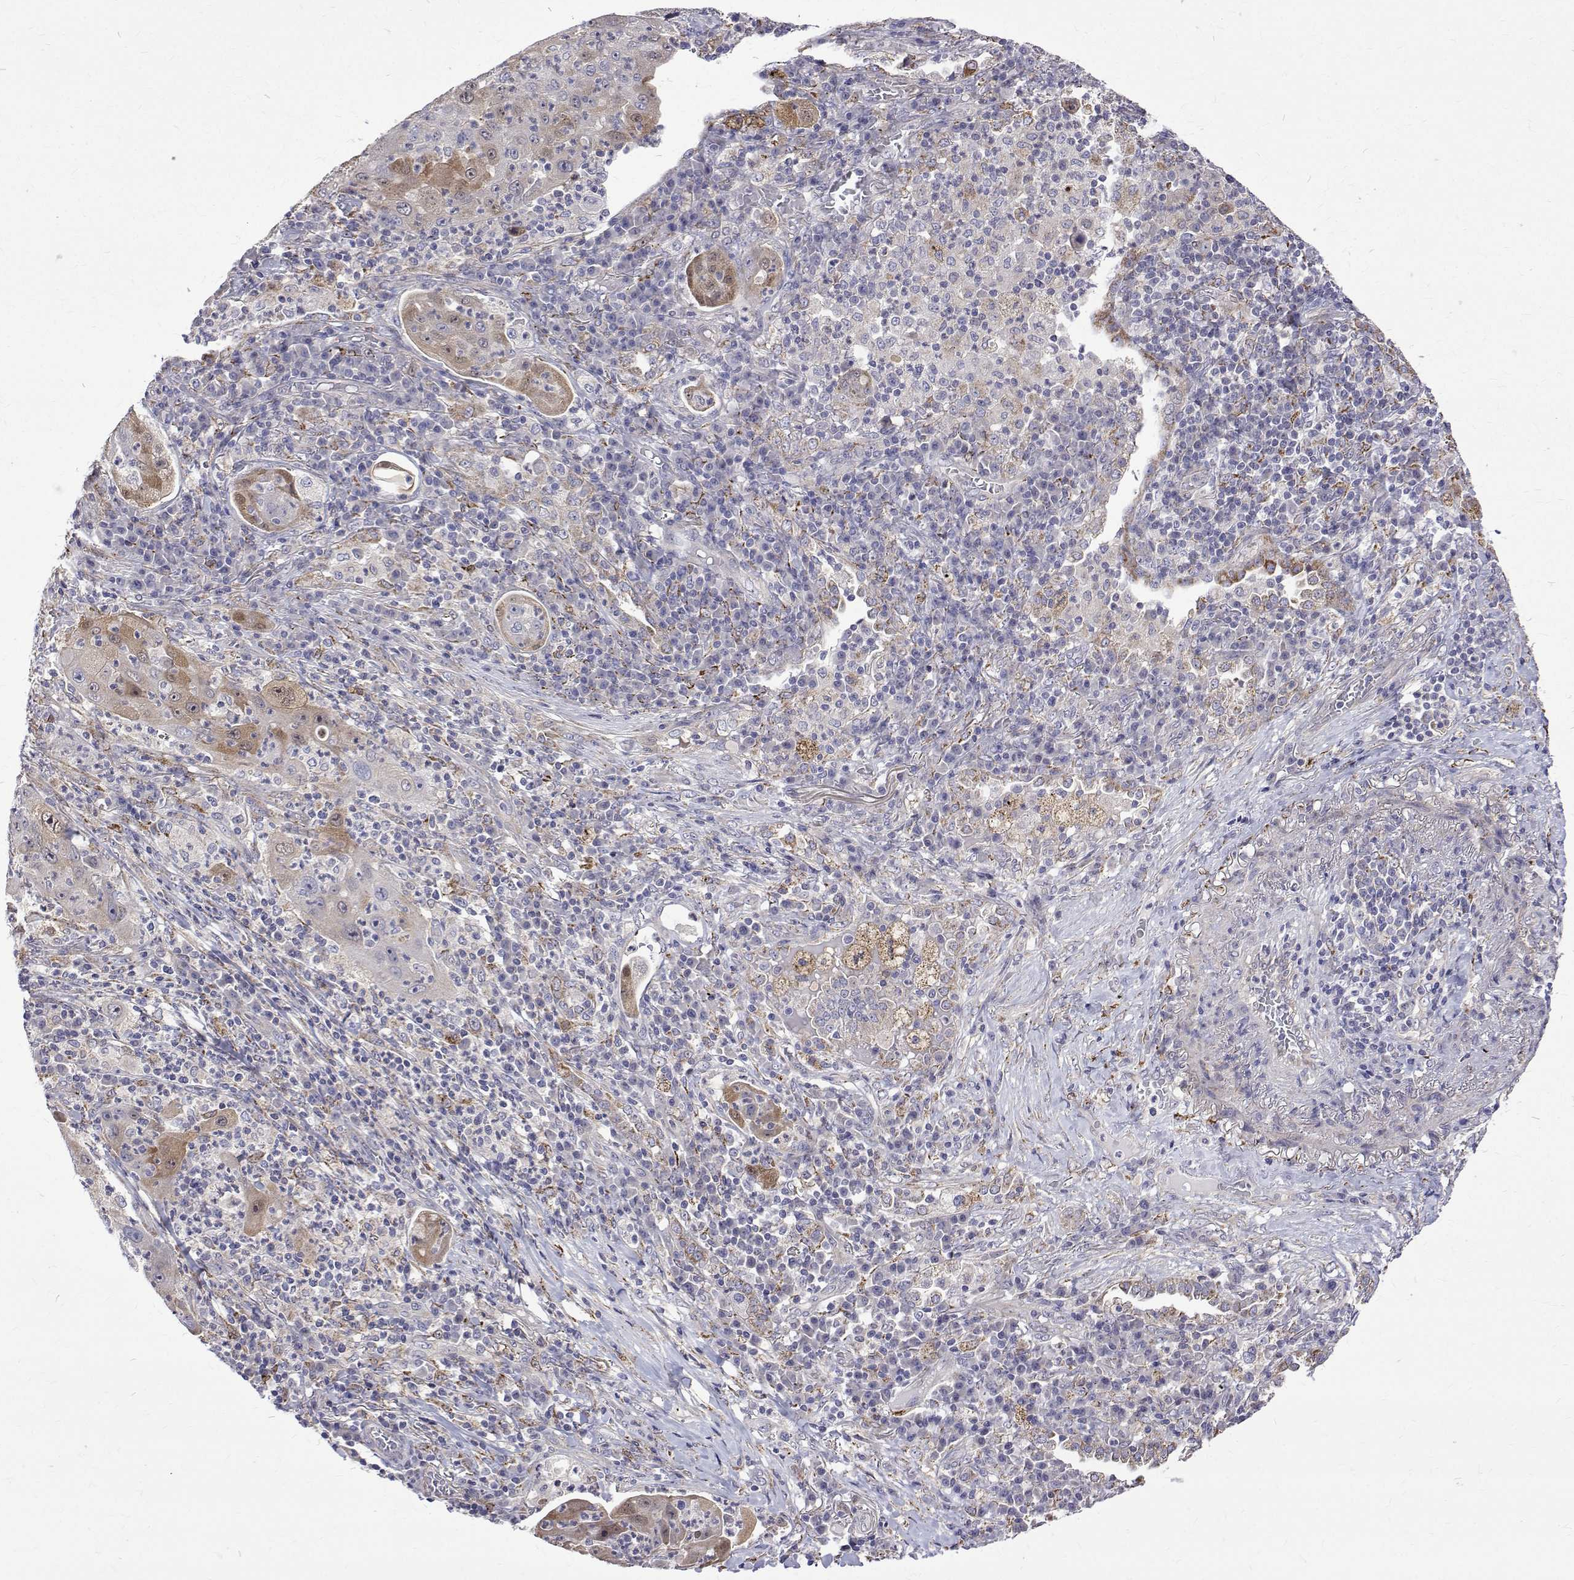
{"staining": {"intensity": "moderate", "quantity": "<25%", "location": "cytoplasmic/membranous,nuclear"}, "tissue": "lung cancer", "cell_type": "Tumor cells", "image_type": "cancer", "snomed": [{"axis": "morphology", "description": "Squamous cell carcinoma, NOS"}, {"axis": "topography", "description": "Lung"}], "caption": "The immunohistochemical stain labels moderate cytoplasmic/membranous and nuclear positivity in tumor cells of lung cancer (squamous cell carcinoma) tissue.", "gene": "PADI1", "patient": {"sex": "female", "age": 59}}